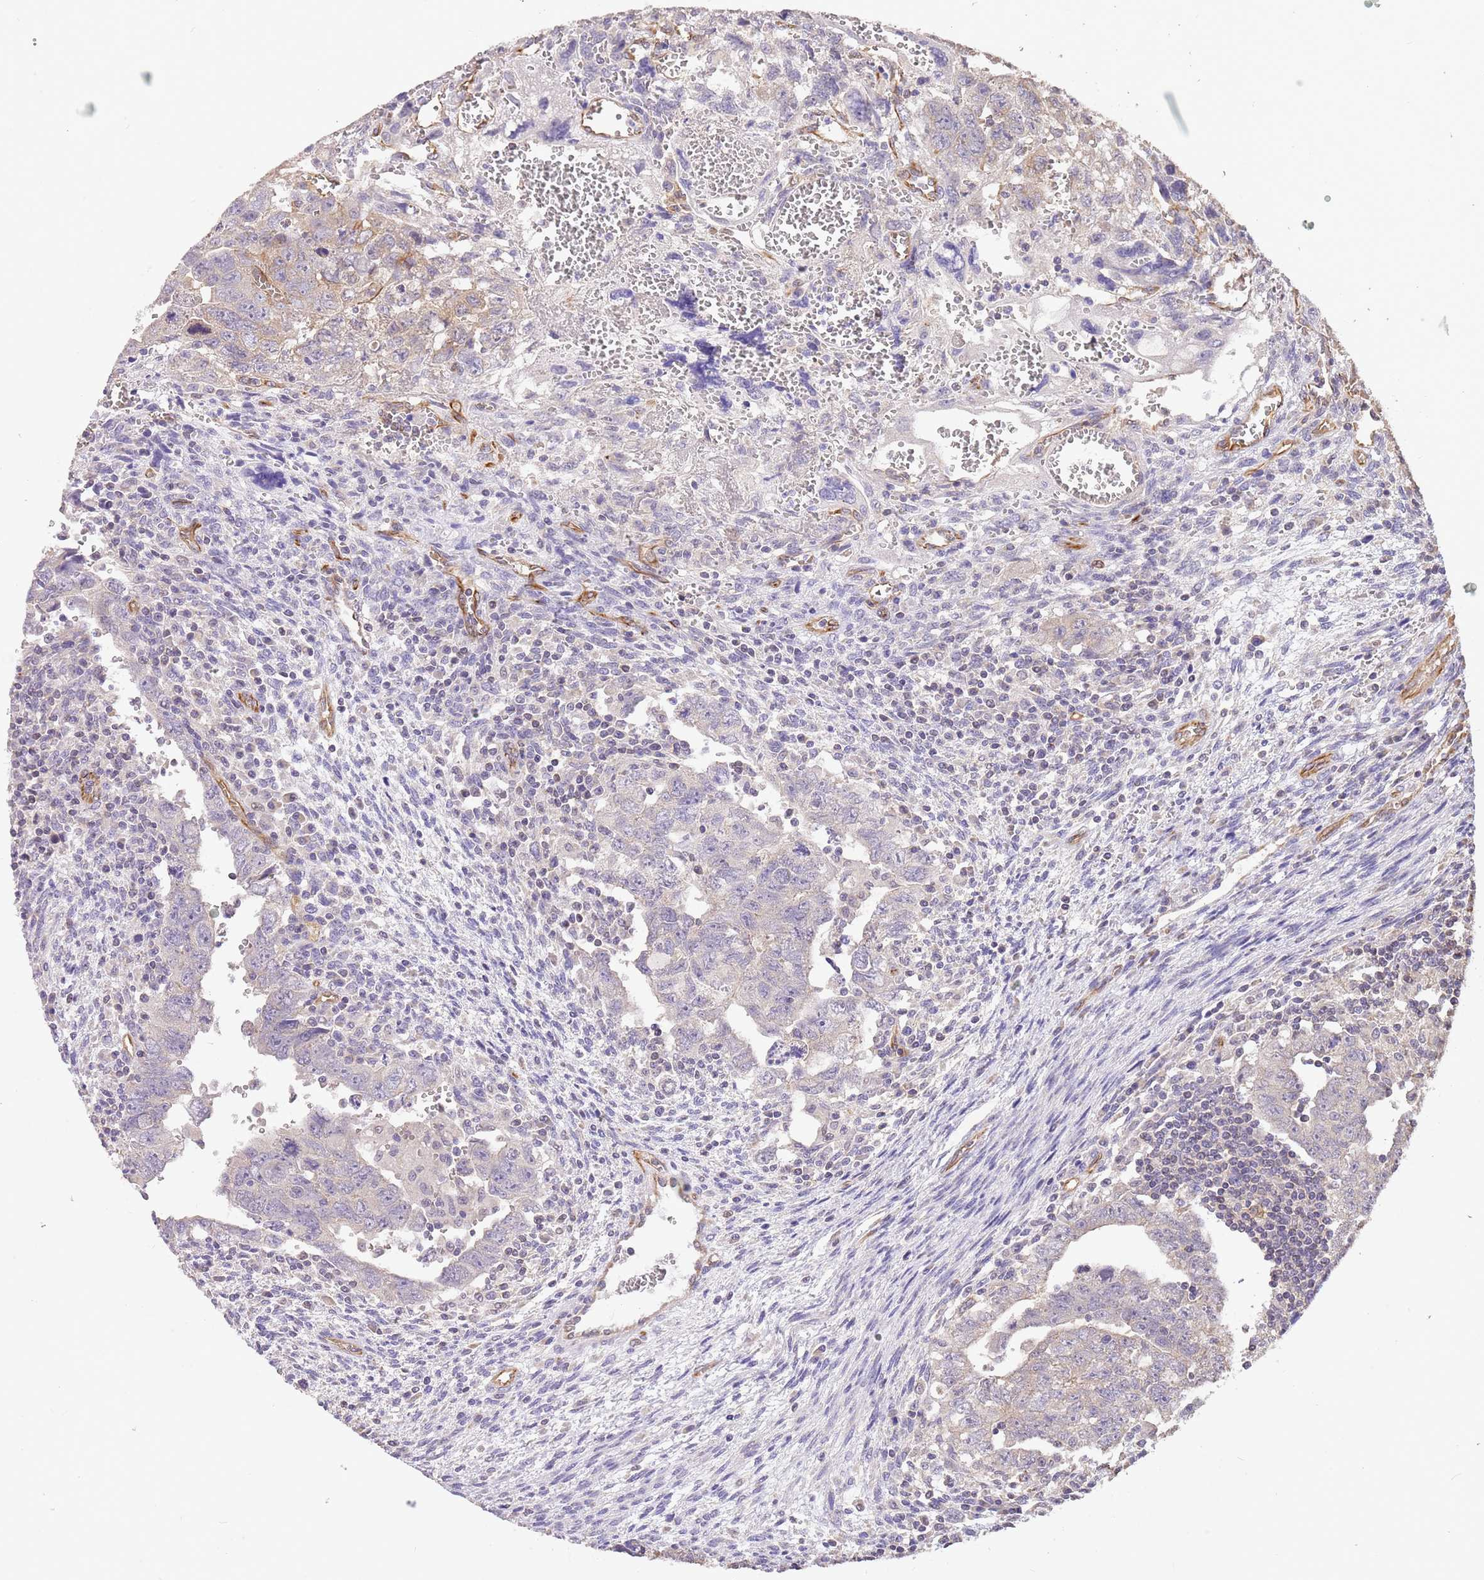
{"staining": {"intensity": "negative", "quantity": "none", "location": "none"}, "tissue": "testis cancer", "cell_type": "Tumor cells", "image_type": "cancer", "snomed": [{"axis": "morphology", "description": "Carcinoma, Embryonal, NOS"}, {"axis": "topography", "description": "Testis"}], "caption": "IHC image of testis cancer stained for a protein (brown), which shows no expression in tumor cells.", "gene": "DOCK9", "patient": {"sex": "male", "age": 28}}